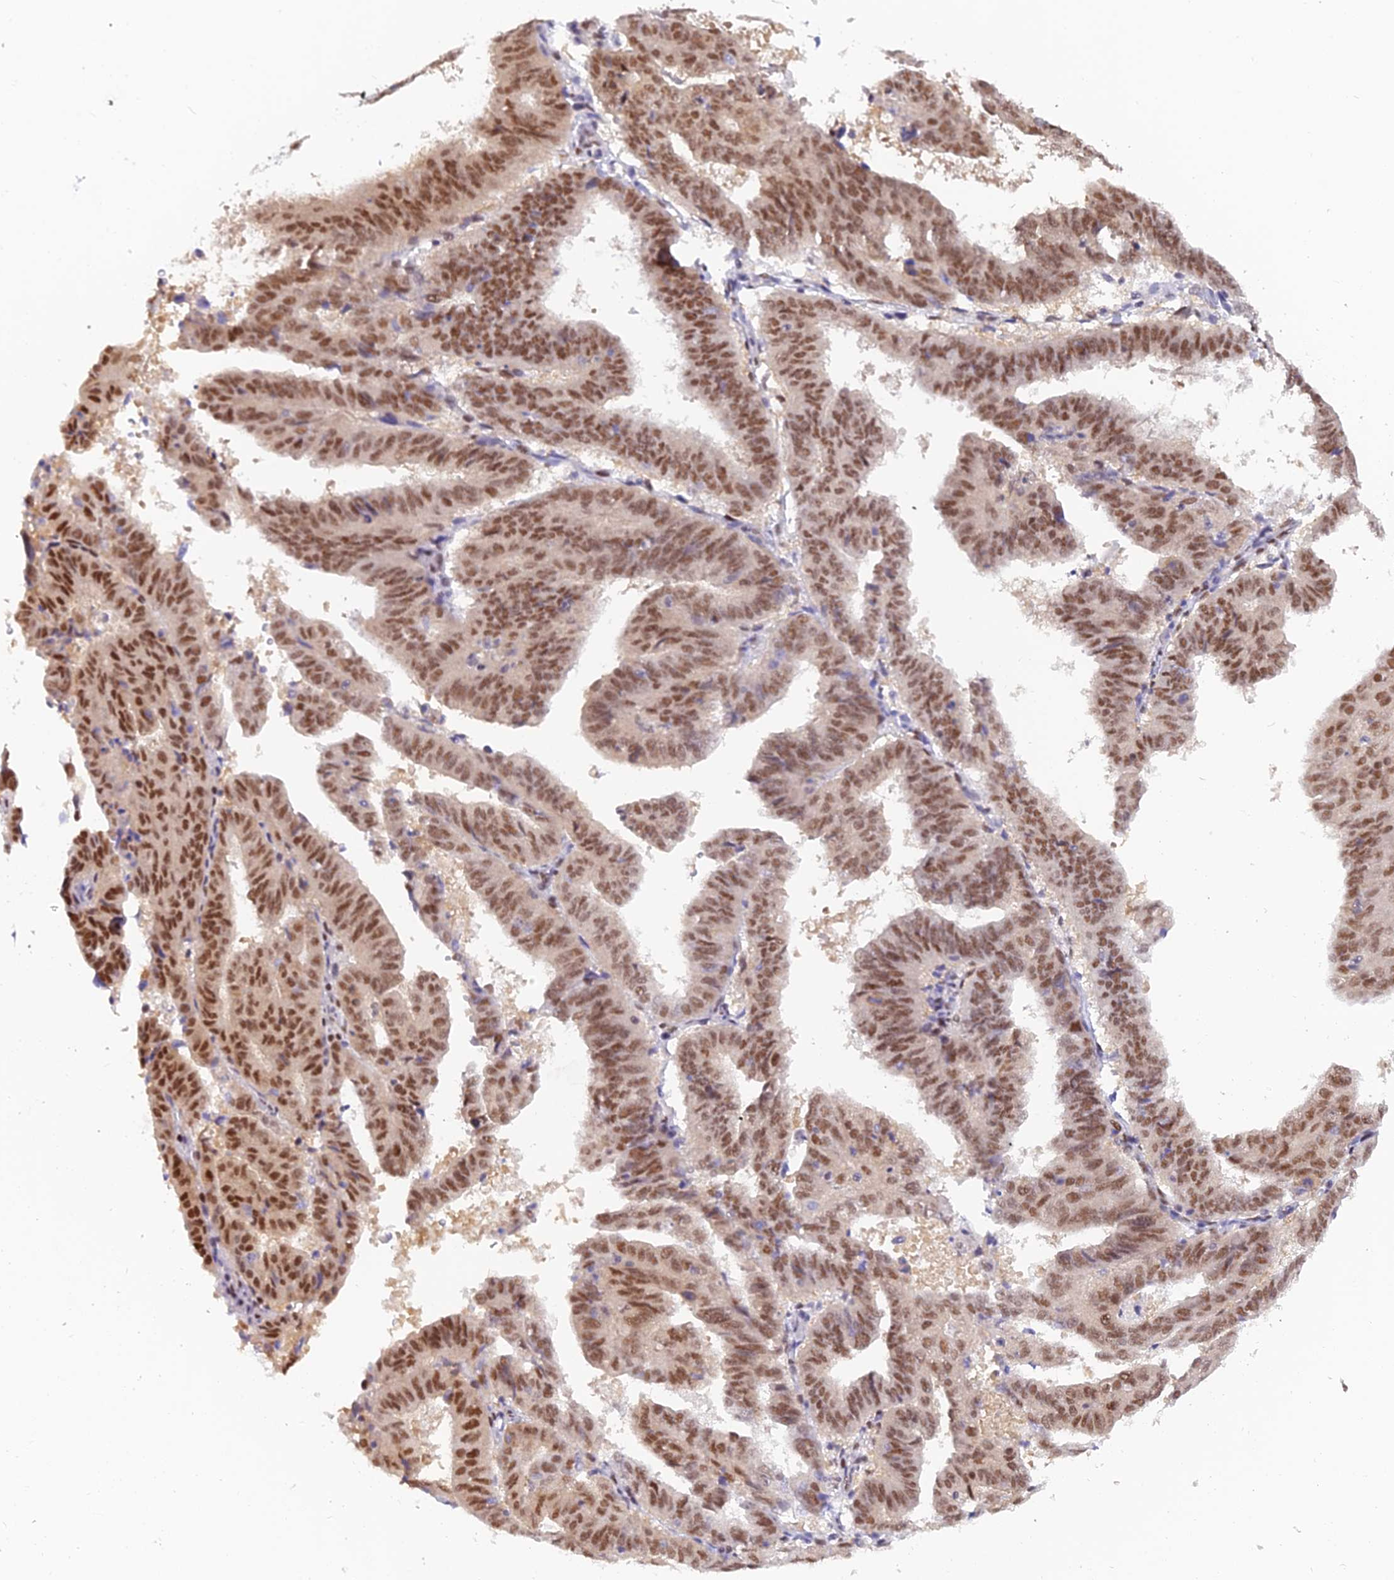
{"staining": {"intensity": "moderate", "quantity": ">75%", "location": "nuclear"}, "tissue": "endometrial cancer", "cell_type": "Tumor cells", "image_type": "cancer", "snomed": [{"axis": "morphology", "description": "Adenocarcinoma, NOS"}, {"axis": "topography", "description": "Uterus"}], "caption": "Immunohistochemical staining of human endometrial adenocarcinoma demonstrates medium levels of moderate nuclear protein positivity in about >75% of tumor cells.", "gene": "DPY30", "patient": {"sex": "female", "age": 77}}